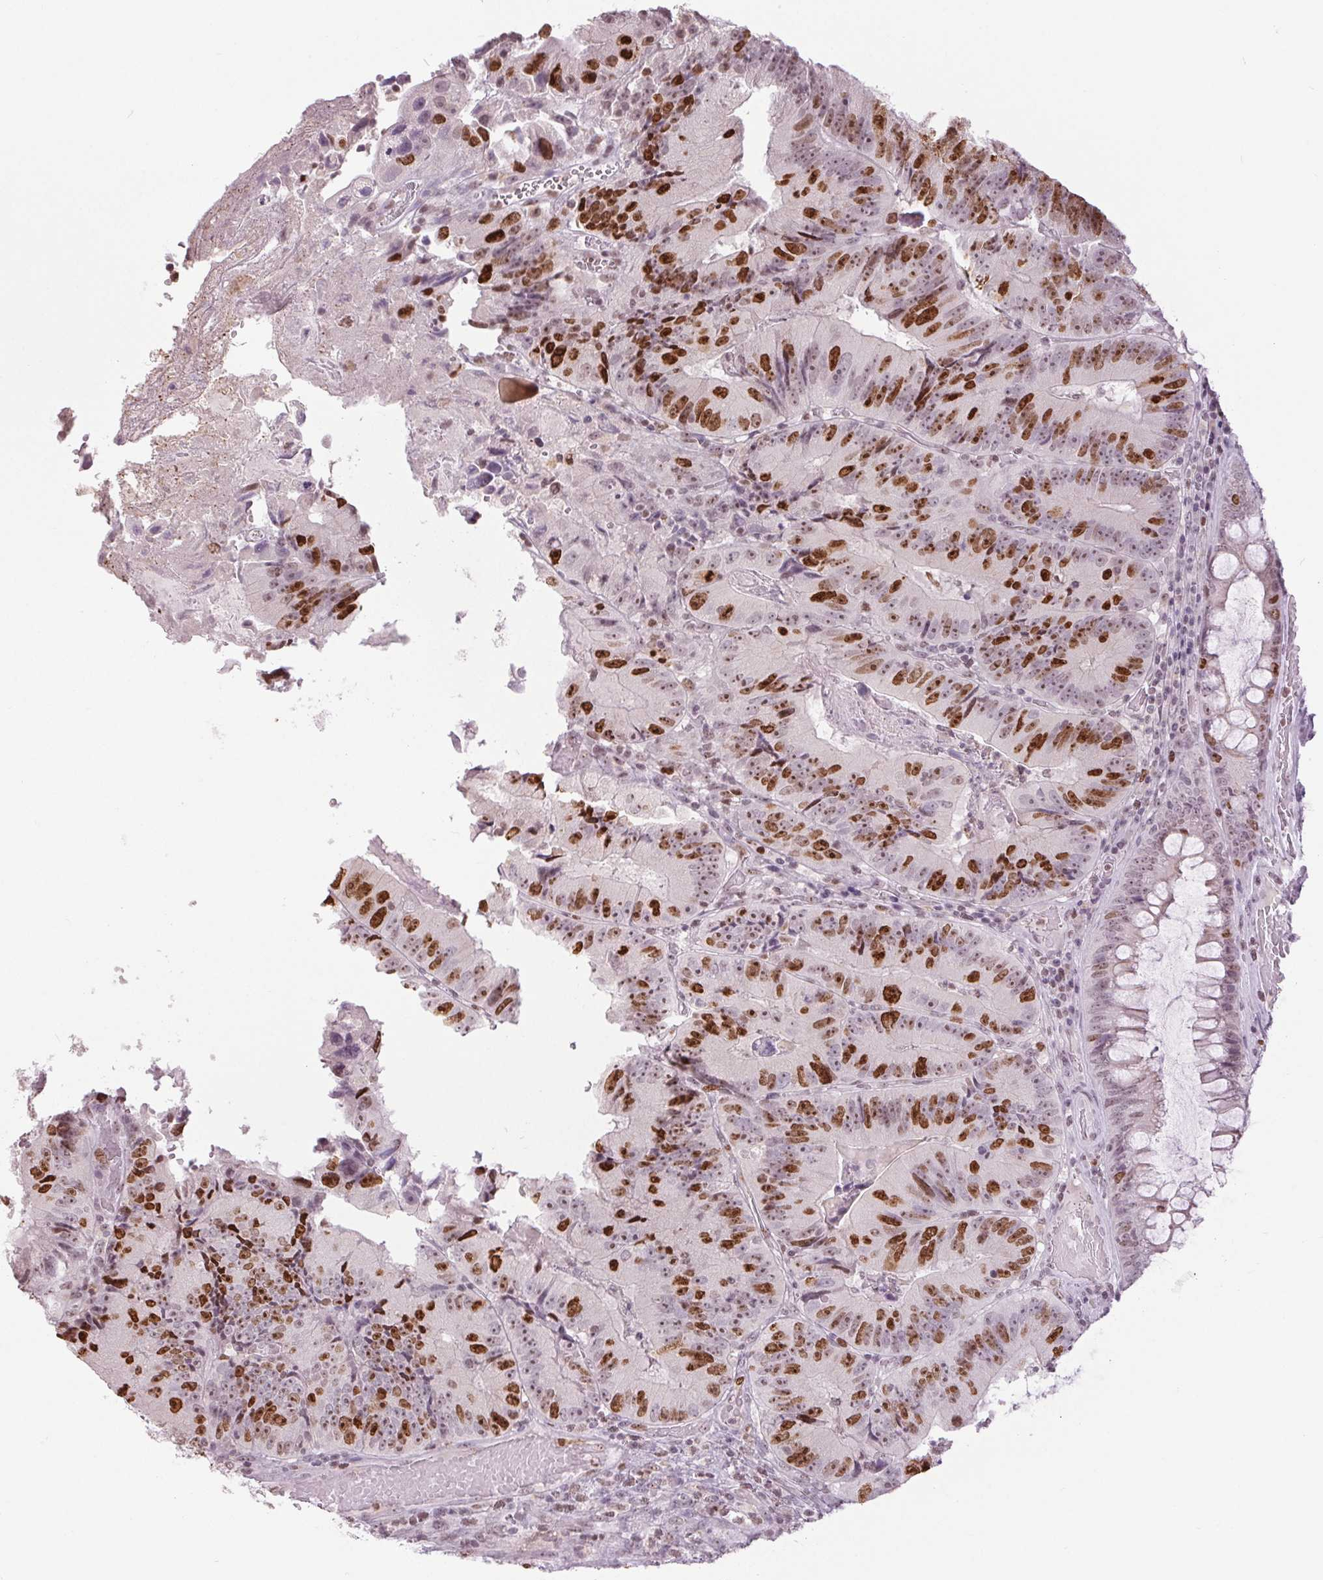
{"staining": {"intensity": "strong", "quantity": "25%-75%", "location": "nuclear"}, "tissue": "colorectal cancer", "cell_type": "Tumor cells", "image_type": "cancer", "snomed": [{"axis": "morphology", "description": "Adenocarcinoma, NOS"}, {"axis": "topography", "description": "Colon"}], "caption": "DAB (3,3'-diaminobenzidine) immunohistochemical staining of human colorectal cancer reveals strong nuclear protein expression in about 25%-75% of tumor cells. (DAB (3,3'-diaminobenzidine) = brown stain, brightfield microscopy at high magnification).", "gene": "SMIM6", "patient": {"sex": "female", "age": 86}}